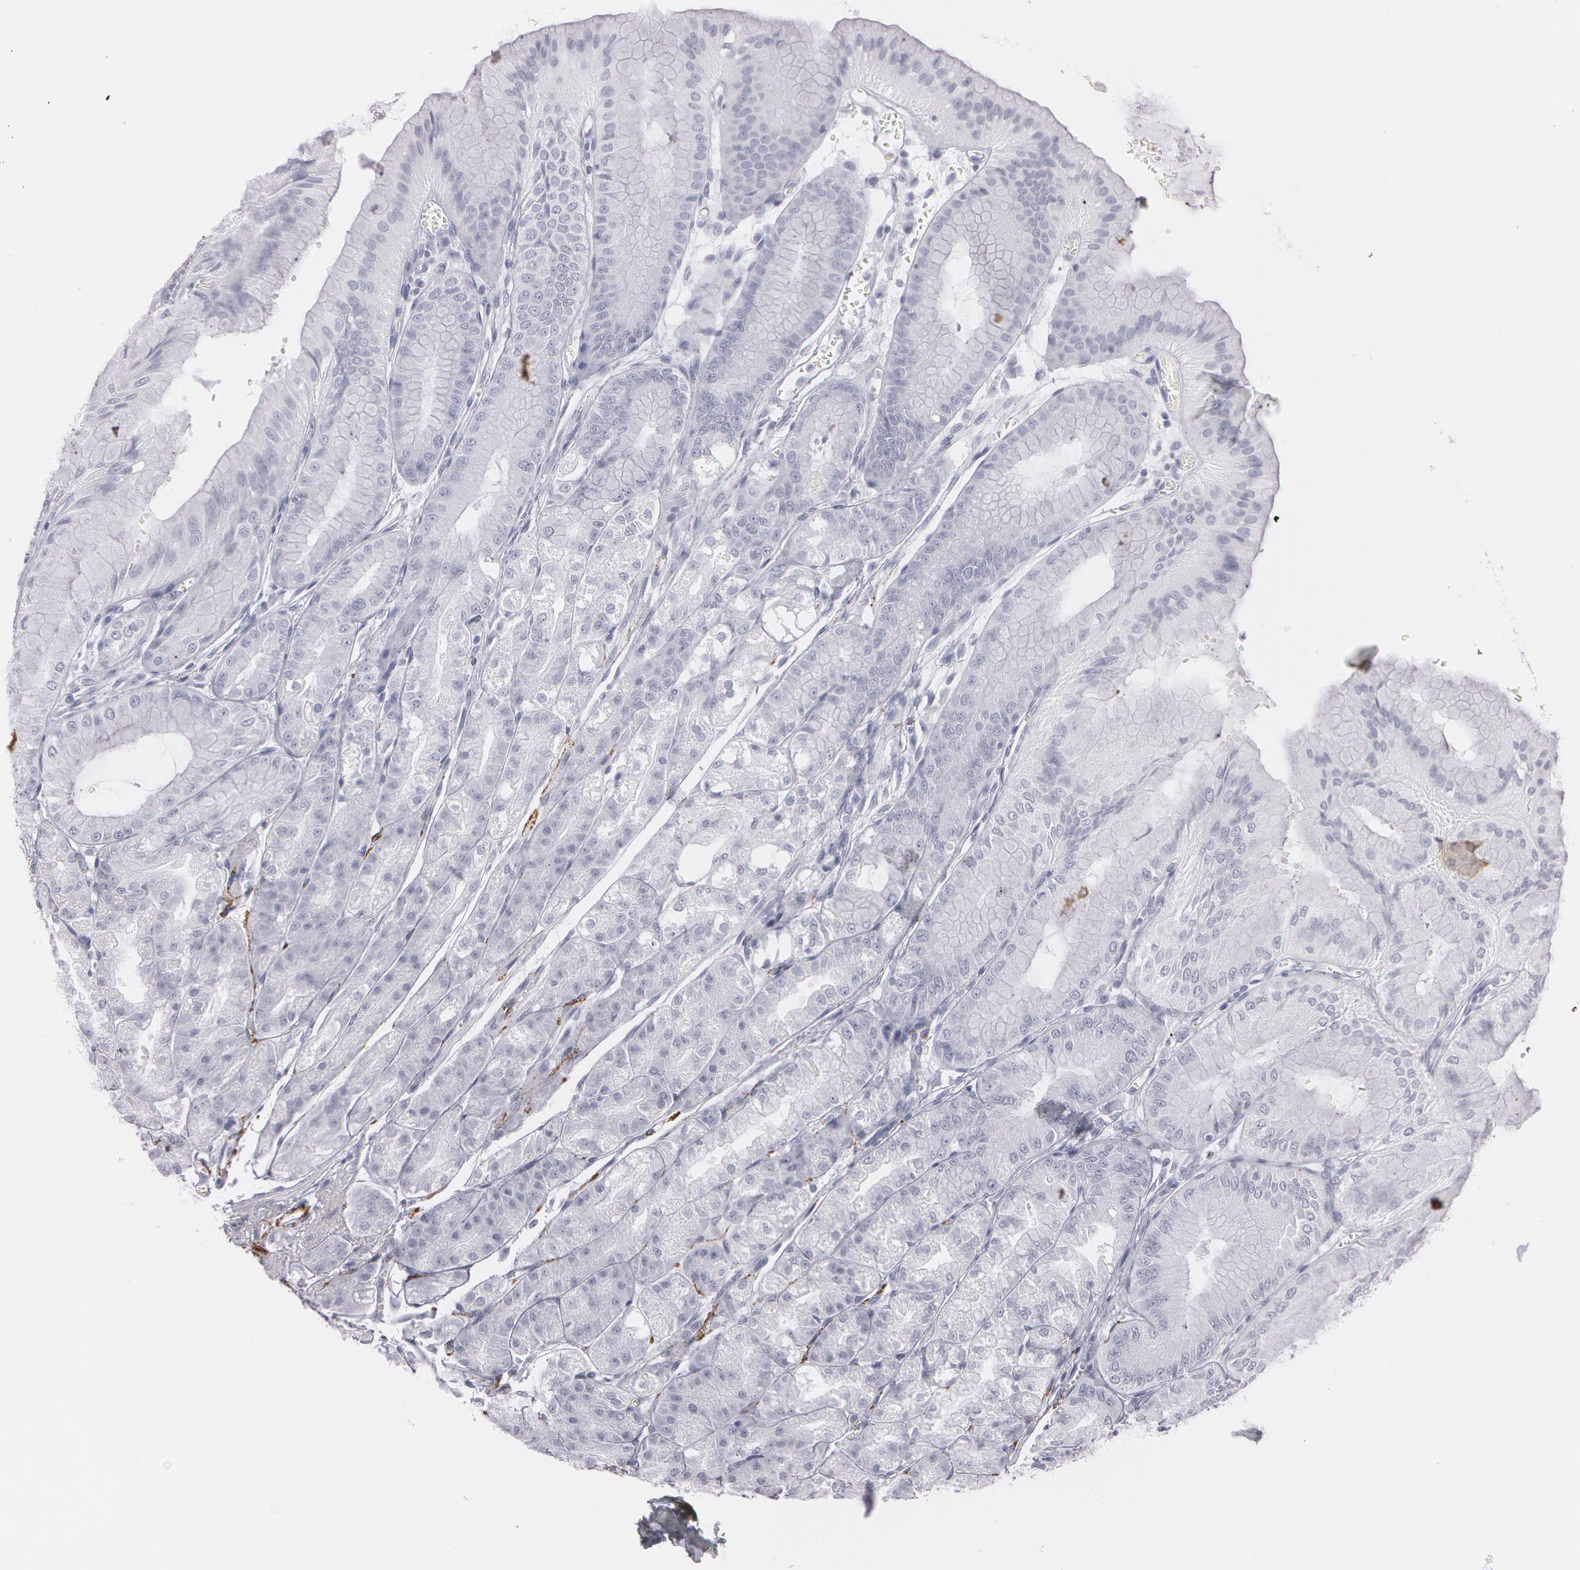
{"staining": {"intensity": "negative", "quantity": "none", "location": "none"}, "tissue": "stomach", "cell_type": "Glandular cells", "image_type": "normal", "snomed": [{"axis": "morphology", "description": "Normal tissue, NOS"}, {"axis": "topography", "description": "Stomach, lower"}], "caption": "Image shows no significant protein positivity in glandular cells of normal stomach.", "gene": "SNCG", "patient": {"sex": "male", "age": 71}}